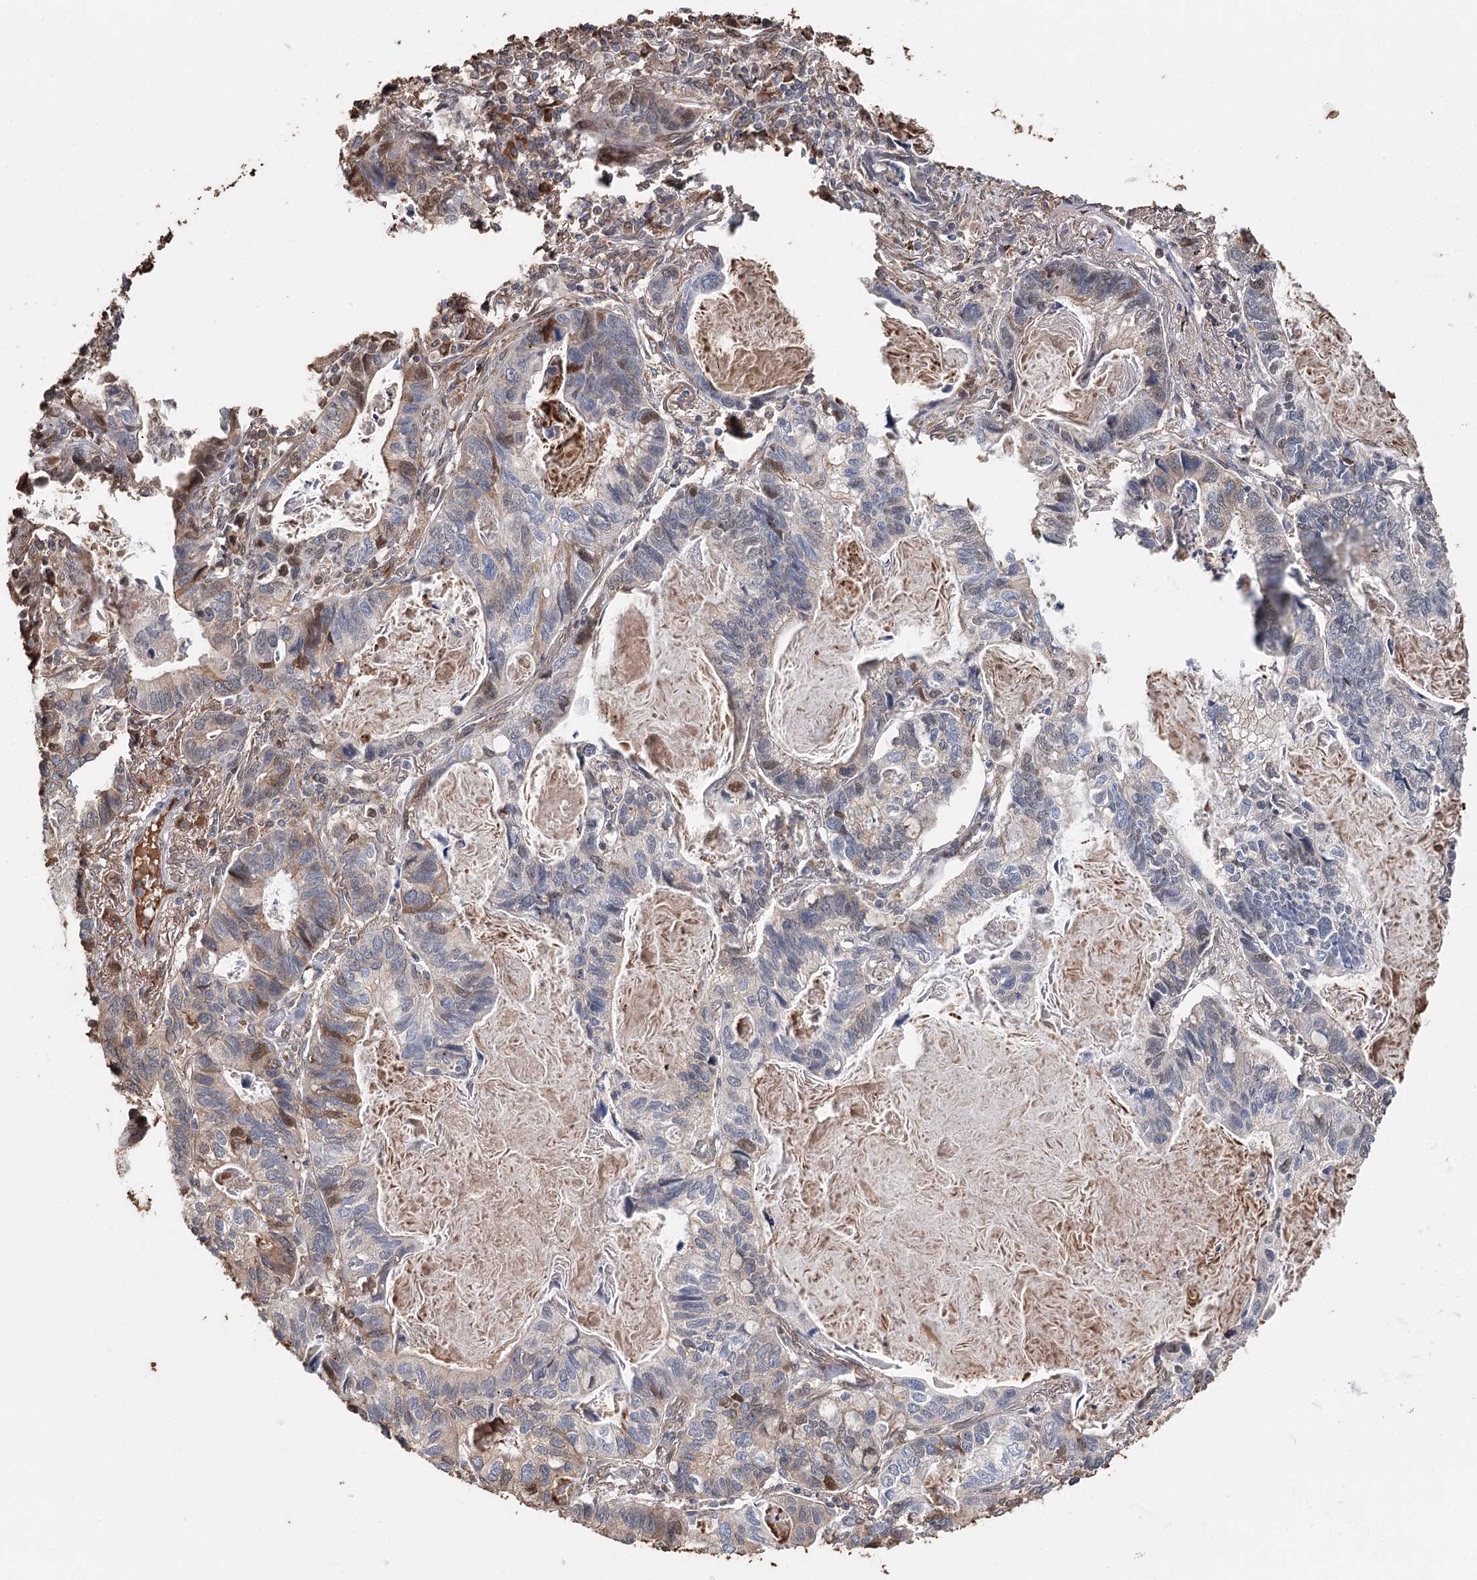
{"staining": {"intensity": "negative", "quantity": "none", "location": "none"}, "tissue": "lung cancer", "cell_type": "Tumor cells", "image_type": "cancer", "snomed": [{"axis": "morphology", "description": "Adenocarcinoma, NOS"}, {"axis": "topography", "description": "Lung"}], "caption": "Immunohistochemistry of human lung adenocarcinoma shows no positivity in tumor cells. Nuclei are stained in blue.", "gene": "SYVN1", "patient": {"sex": "male", "age": 67}}